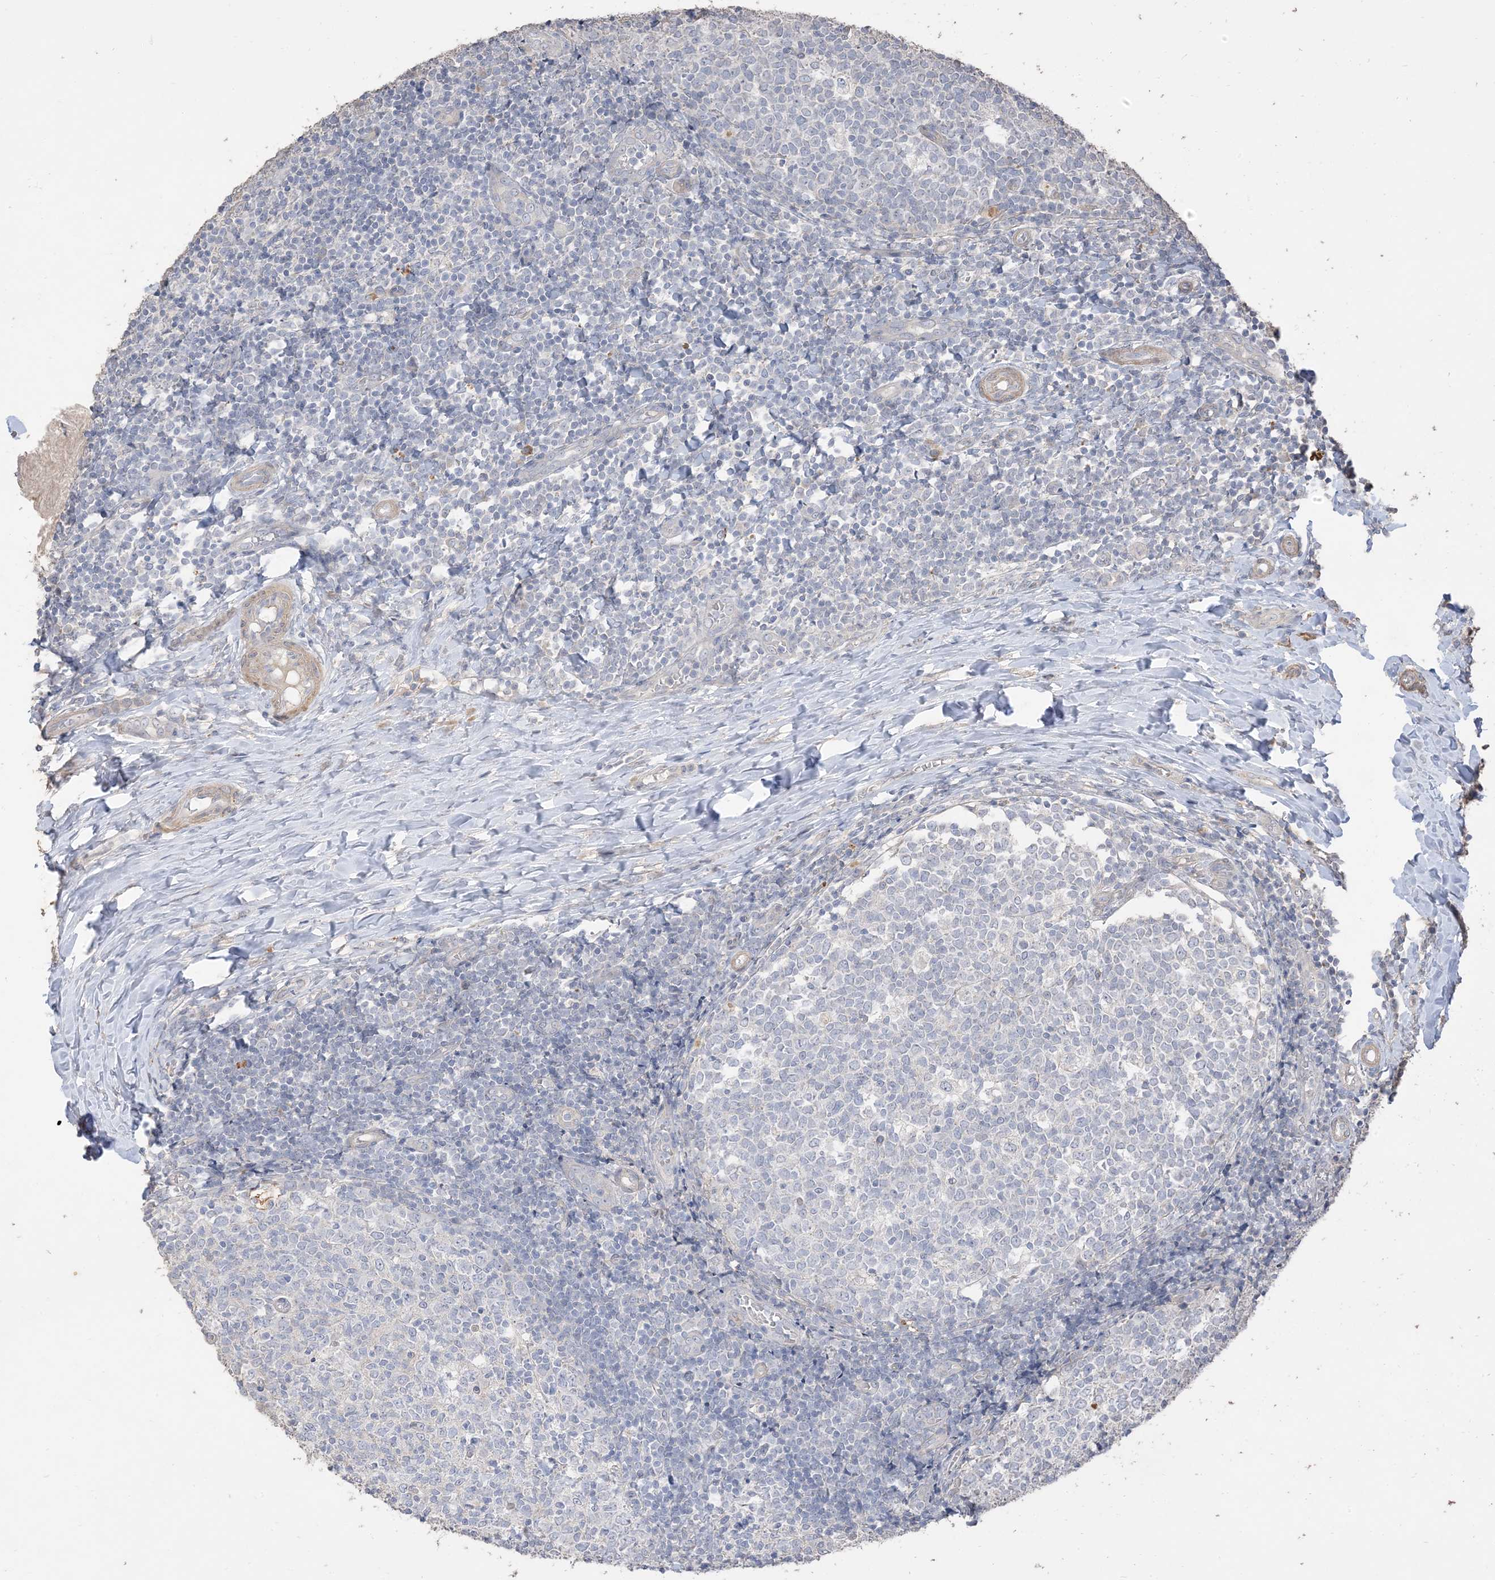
{"staining": {"intensity": "negative", "quantity": "none", "location": "none"}, "tissue": "tonsil", "cell_type": "Germinal center cells", "image_type": "normal", "snomed": [{"axis": "morphology", "description": "Normal tissue, NOS"}, {"axis": "topography", "description": "Tonsil"}], "caption": "High magnification brightfield microscopy of benign tonsil stained with DAB (3,3'-diaminobenzidine) (brown) and counterstained with hematoxylin (blue): germinal center cells show no significant positivity. (DAB immunohistochemistry, high magnification).", "gene": "RNF175", "patient": {"sex": "female", "age": 19}}